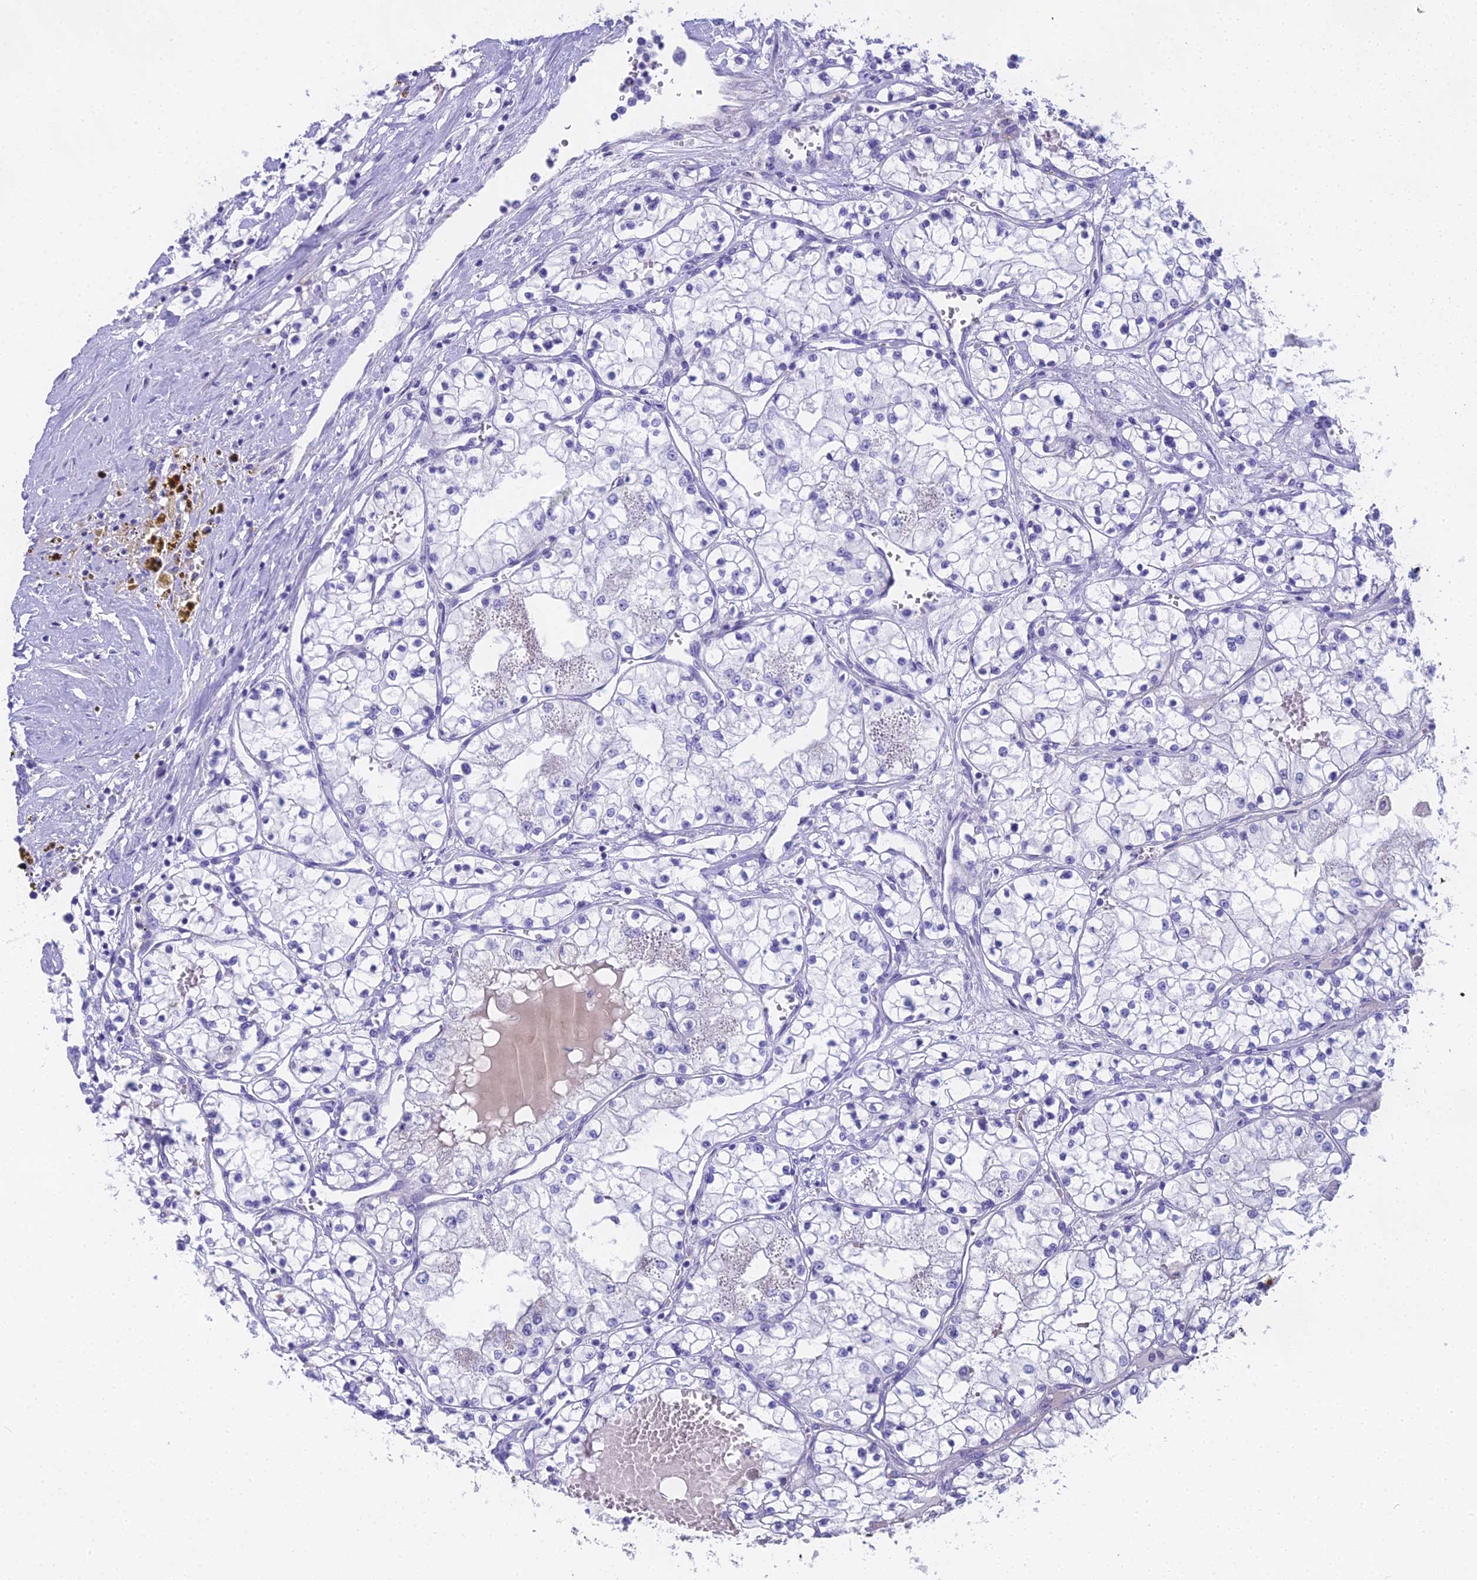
{"staining": {"intensity": "negative", "quantity": "none", "location": "none"}, "tissue": "renal cancer", "cell_type": "Tumor cells", "image_type": "cancer", "snomed": [{"axis": "morphology", "description": "Normal tissue, NOS"}, {"axis": "morphology", "description": "Adenocarcinoma, NOS"}, {"axis": "topography", "description": "Kidney"}], "caption": "The immunohistochemistry (IHC) micrograph has no significant expression in tumor cells of adenocarcinoma (renal) tissue.", "gene": "UNC80", "patient": {"sex": "male", "age": 68}}